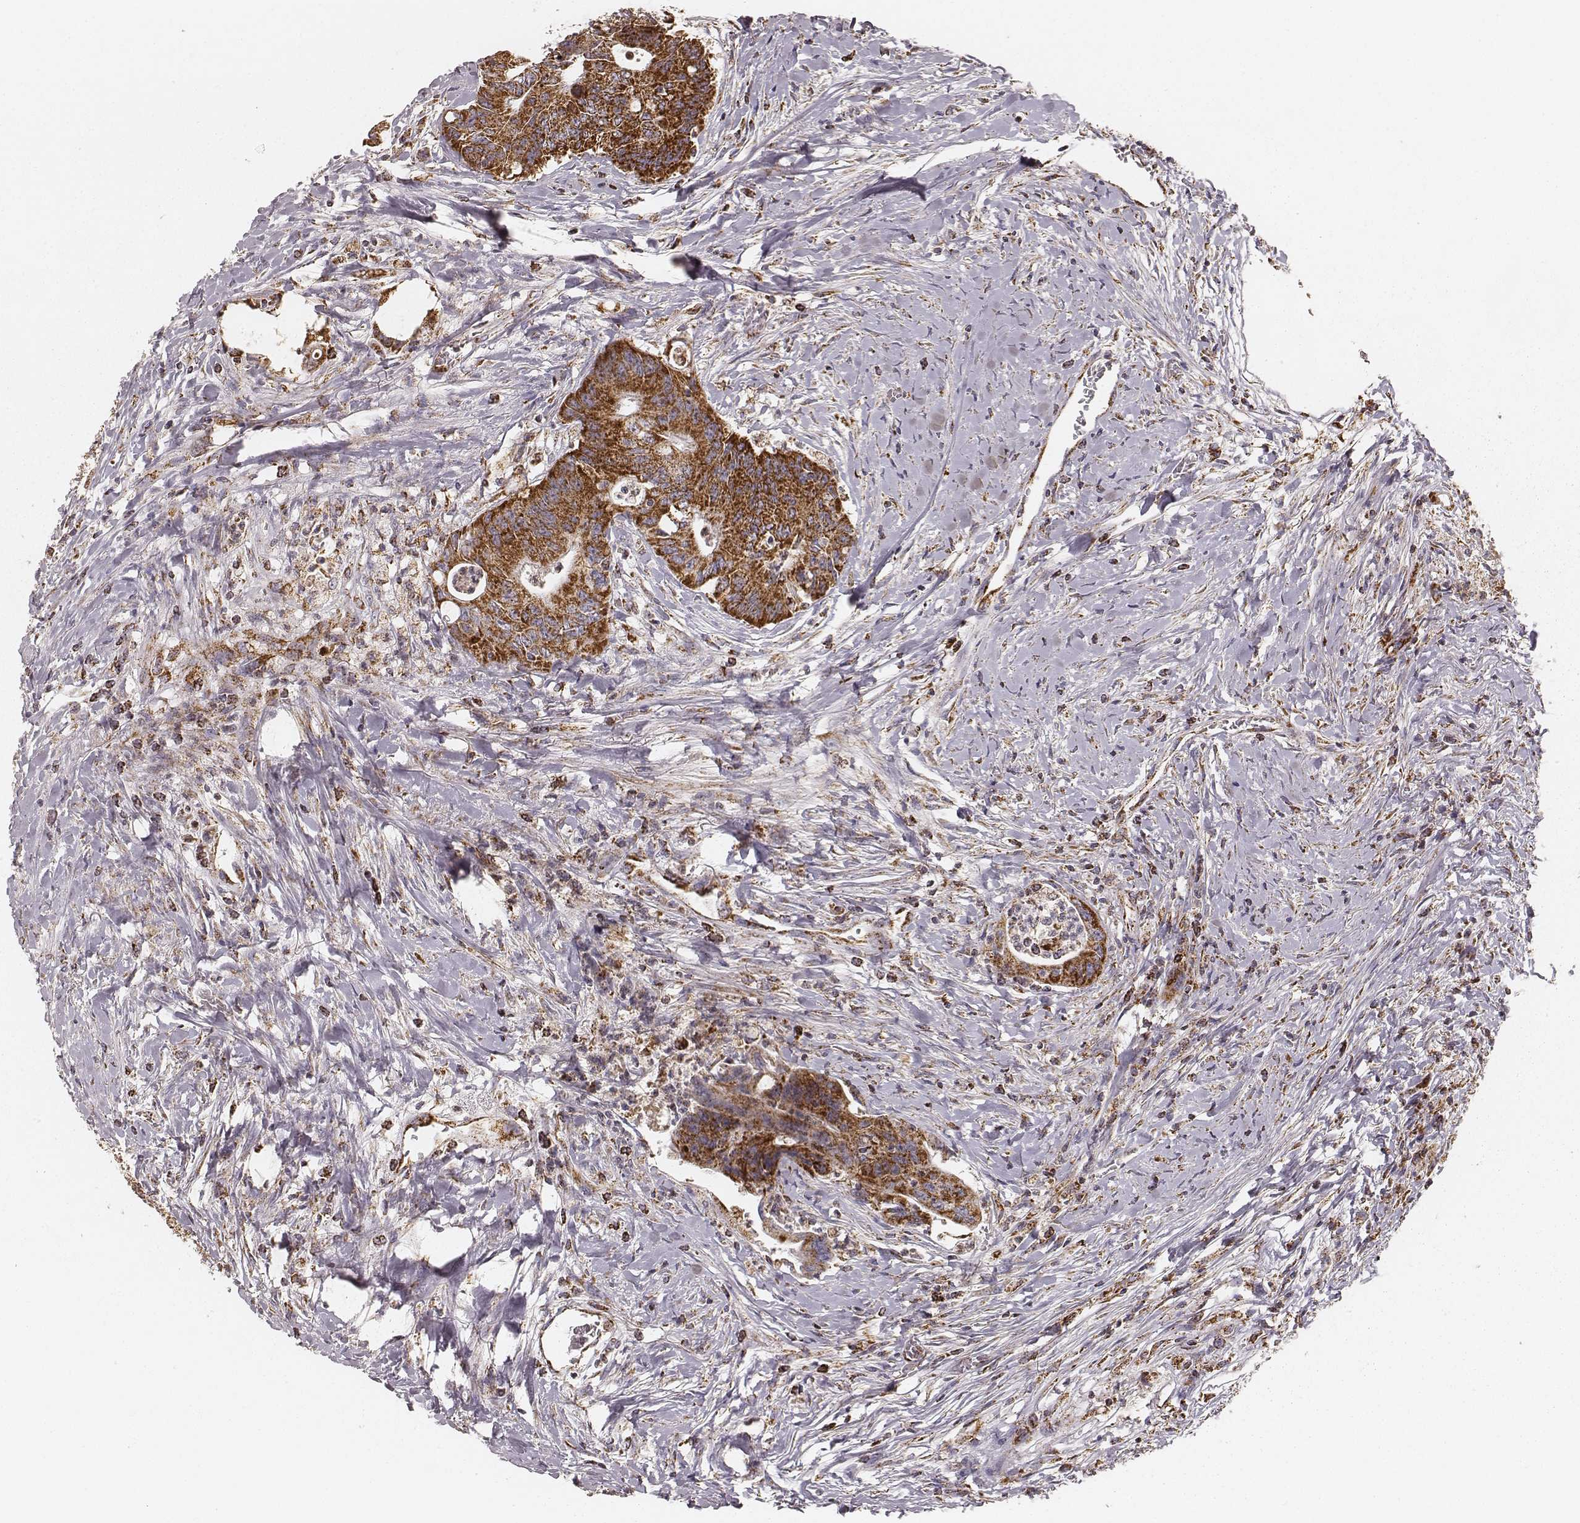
{"staining": {"intensity": "strong", "quantity": ">75%", "location": "cytoplasmic/membranous"}, "tissue": "colorectal cancer", "cell_type": "Tumor cells", "image_type": "cancer", "snomed": [{"axis": "morphology", "description": "Adenocarcinoma, NOS"}, {"axis": "topography", "description": "Rectum"}], "caption": "IHC of human colorectal cancer reveals high levels of strong cytoplasmic/membranous staining in approximately >75% of tumor cells.", "gene": "CS", "patient": {"sex": "male", "age": 59}}